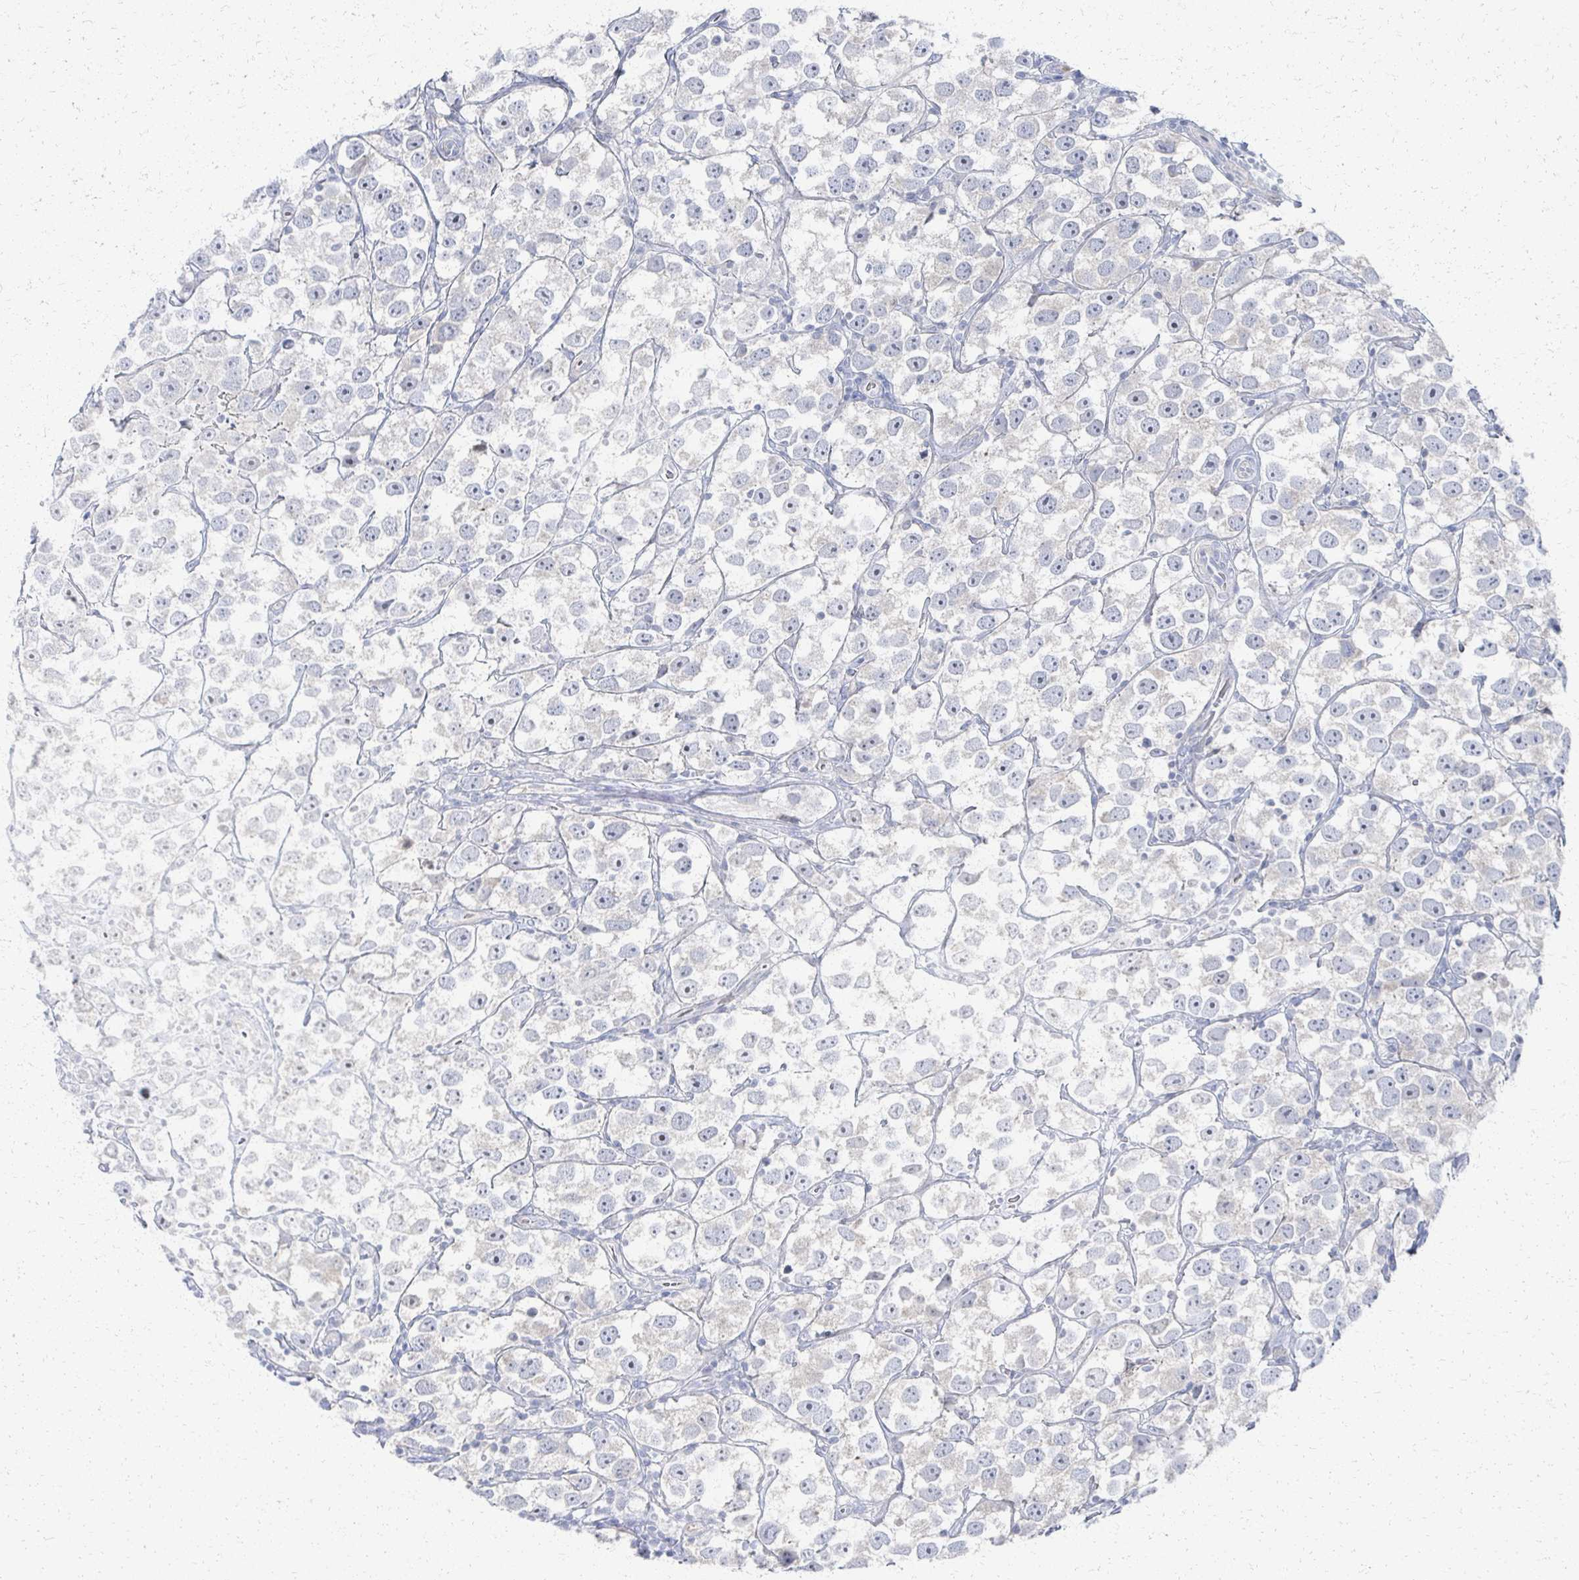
{"staining": {"intensity": "weak", "quantity": "<25%", "location": "cytoplasmic/membranous"}, "tissue": "testis cancer", "cell_type": "Tumor cells", "image_type": "cancer", "snomed": [{"axis": "morphology", "description": "Seminoma, NOS"}, {"axis": "topography", "description": "Testis"}], "caption": "The histopathology image displays no staining of tumor cells in testis cancer. (DAB IHC with hematoxylin counter stain).", "gene": "PRR20A", "patient": {"sex": "male", "age": 26}}